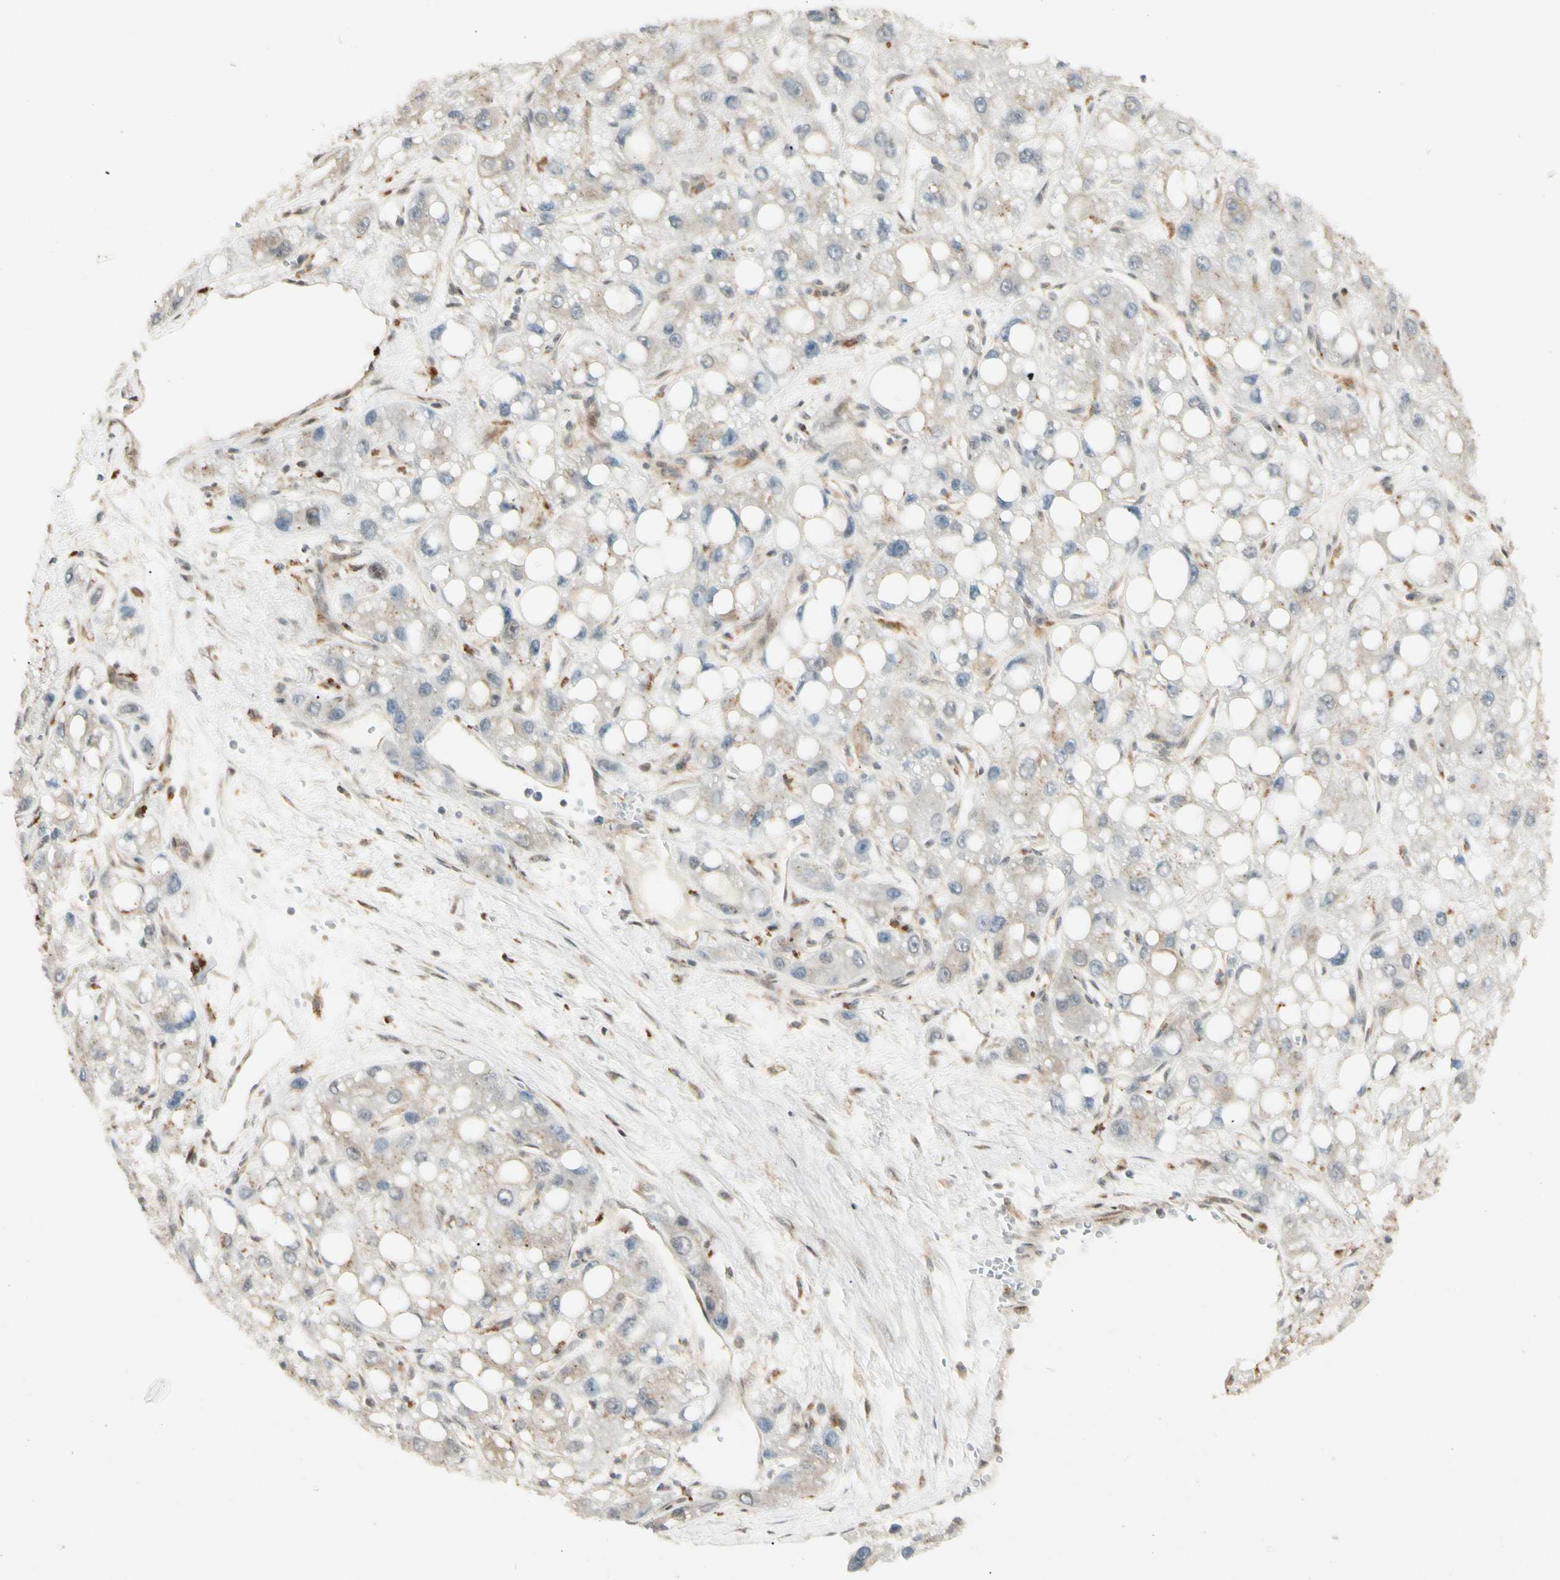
{"staining": {"intensity": "negative", "quantity": "none", "location": "none"}, "tissue": "liver cancer", "cell_type": "Tumor cells", "image_type": "cancer", "snomed": [{"axis": "morphology", "description": "Carcinoma, Hepatocellular, NOS"}, {"axis": "topography", "description": "Liver"}], "caption": "Tumor cells show no significant staining in liver cancer (hepatocellular carcinoma). (Stains: DAB IHC with hematoxylin counter stain, Microscopy: brightfield microscopy at high magnification).", "gene": "FNDC3B", "patient": {"sex": "male", "age": 55}}